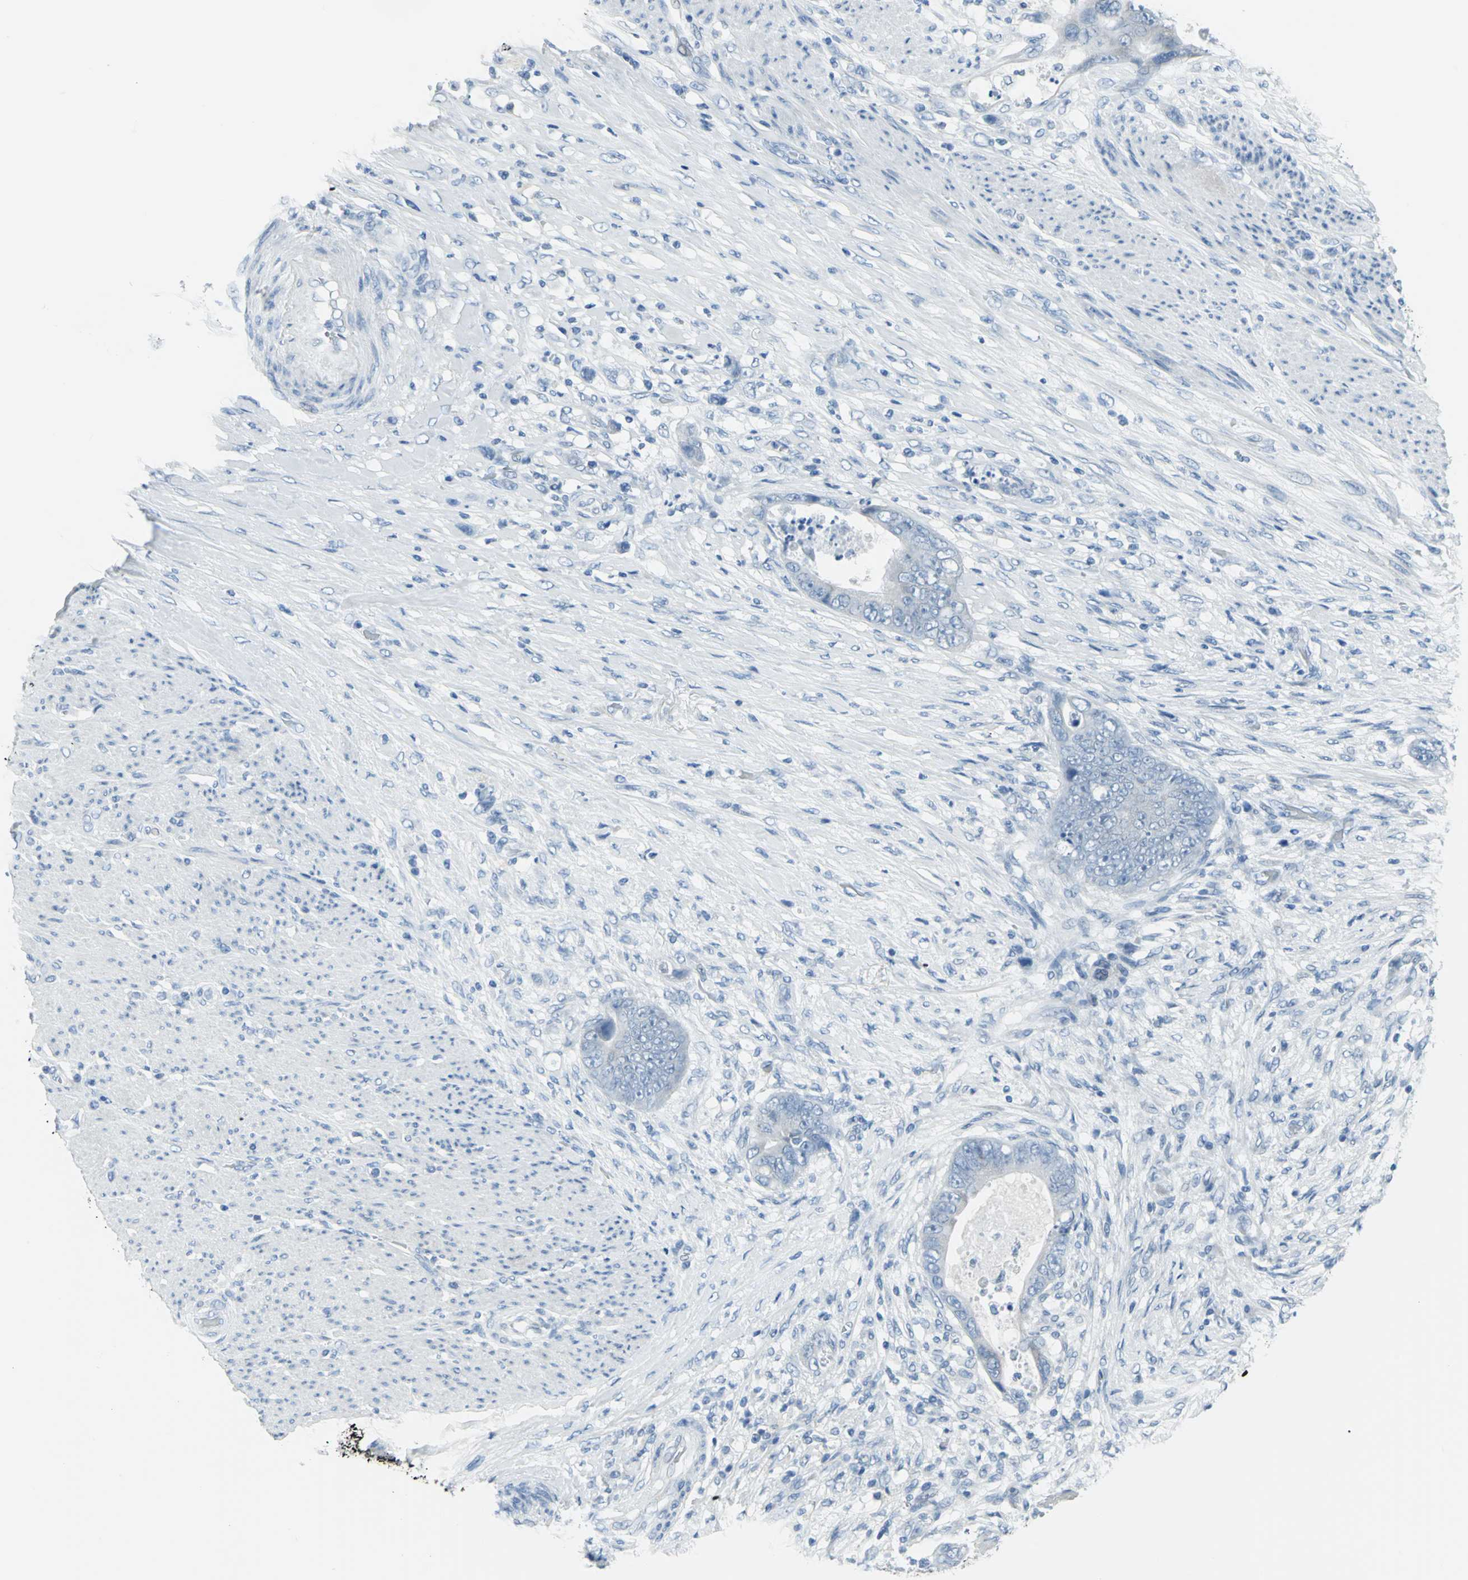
{"staining": {"intensity": "negative", "quantity": "none", "location": "none"}, "tissue": "colorectal cancer", "cell_type": "Tumor cells", "image_type": "cancer", "snomed": [{"axis": "morphology", "description": "Adenocarcinoma, NOS"}, {"axis": "topography", "description": "Rectum"}], "caption": "An IHC micrograph of colorectal cancer is shown. There is no staining in tumor cells of colorectal cancer.", "gene": "CYB5A", "patient": {"sex": "female", "age": 77}}